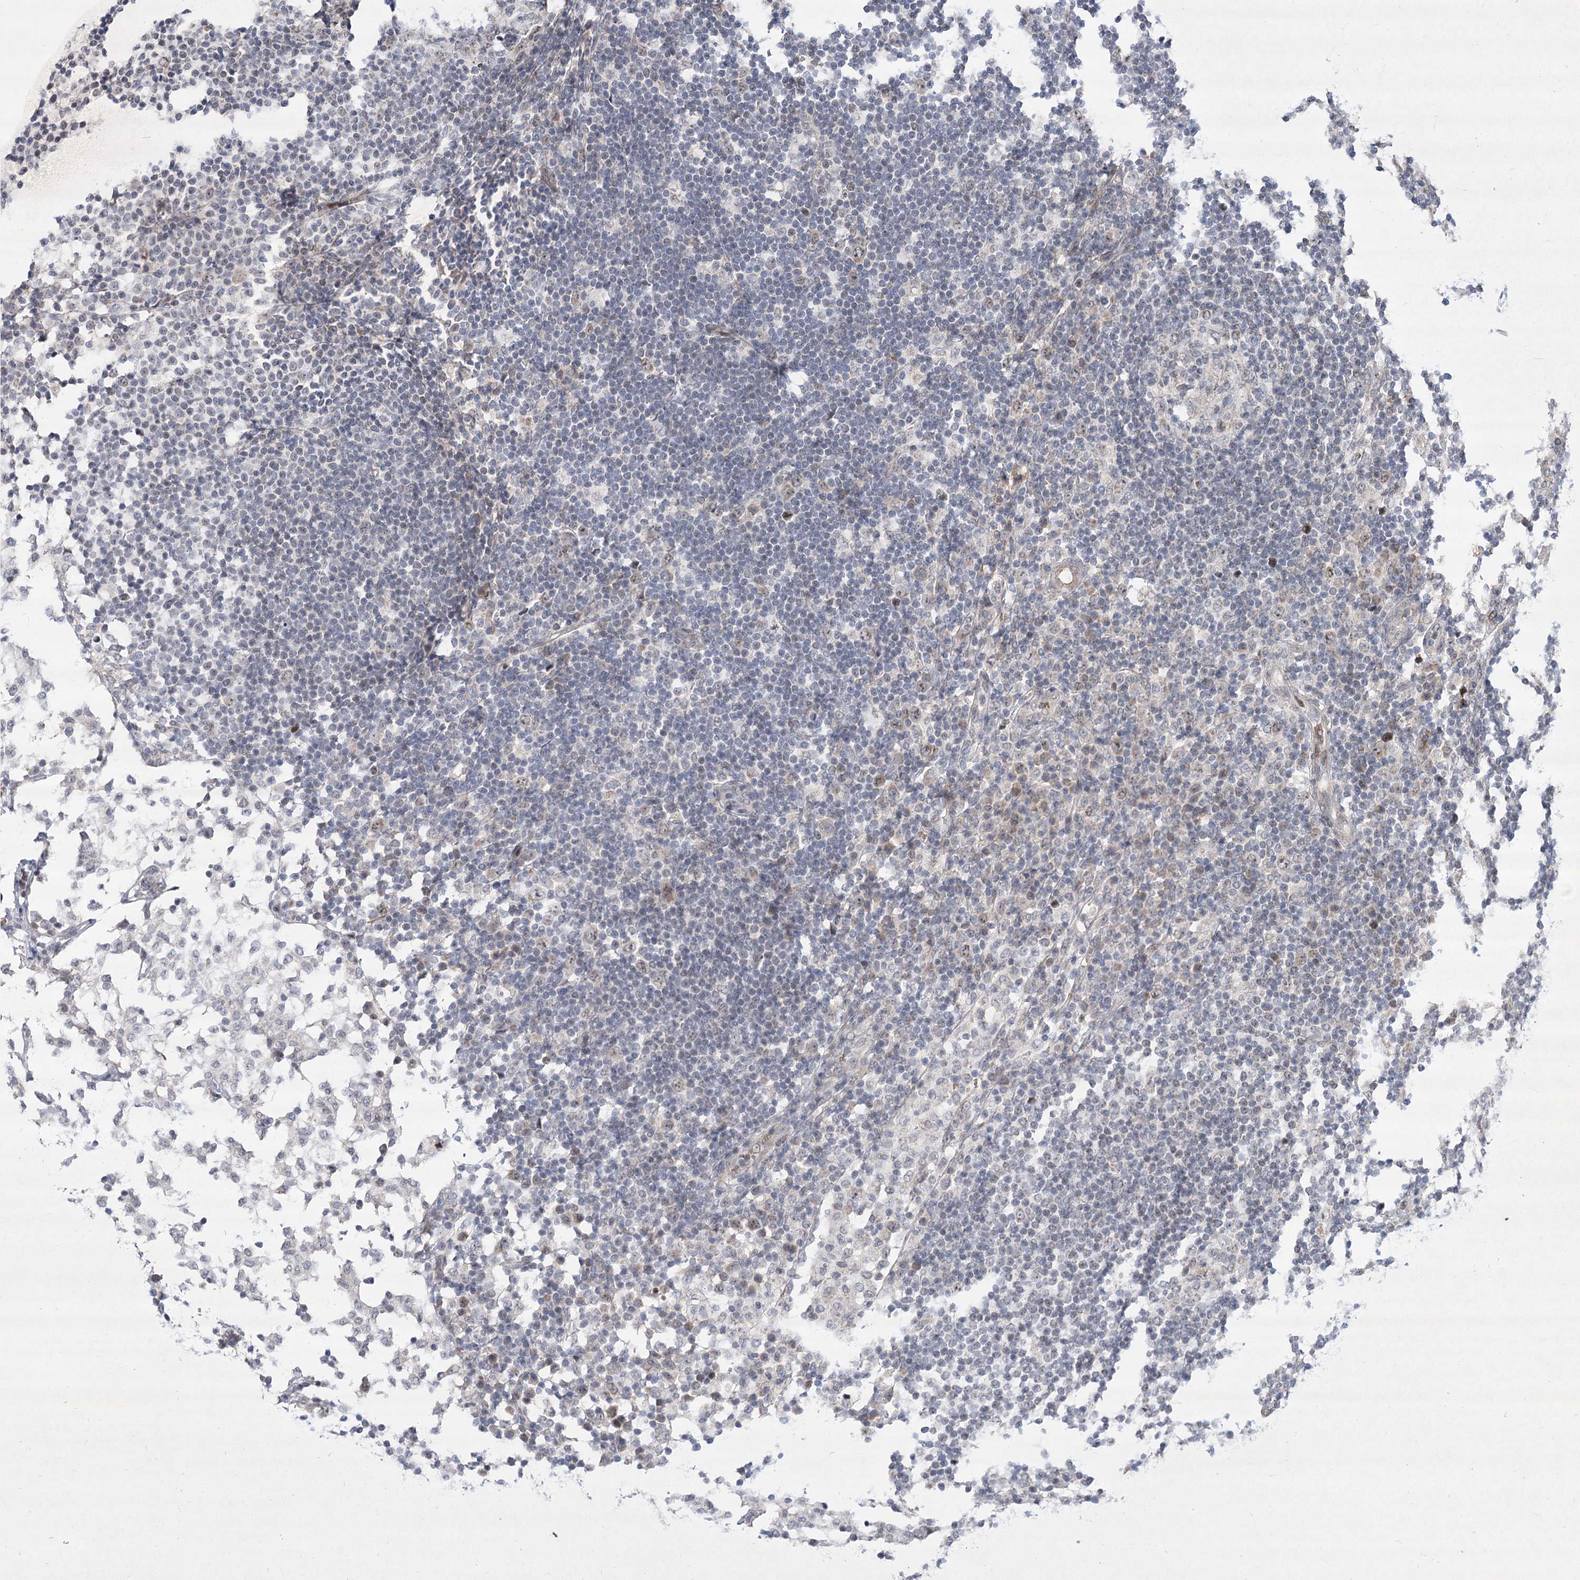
{"staining": {"intensity": "negative", "quantity": "none", "location": "none"}, "tissue": "lymph node", "cell_type": "Germinal center cells", "image_type": "normal", "snomed": [{"axis": "morphology", "description": "Normal tissue, NOS"}, {"axis": "topography", "description": "Lymph node"}], "caption": "Photomicrograph shows no significant protein positivity in germinal center cells of benign lymph node. Nuclei are stained in blue.", "gene": "NSMCE4A", "patient": {"sex": "female", "age": 53}}